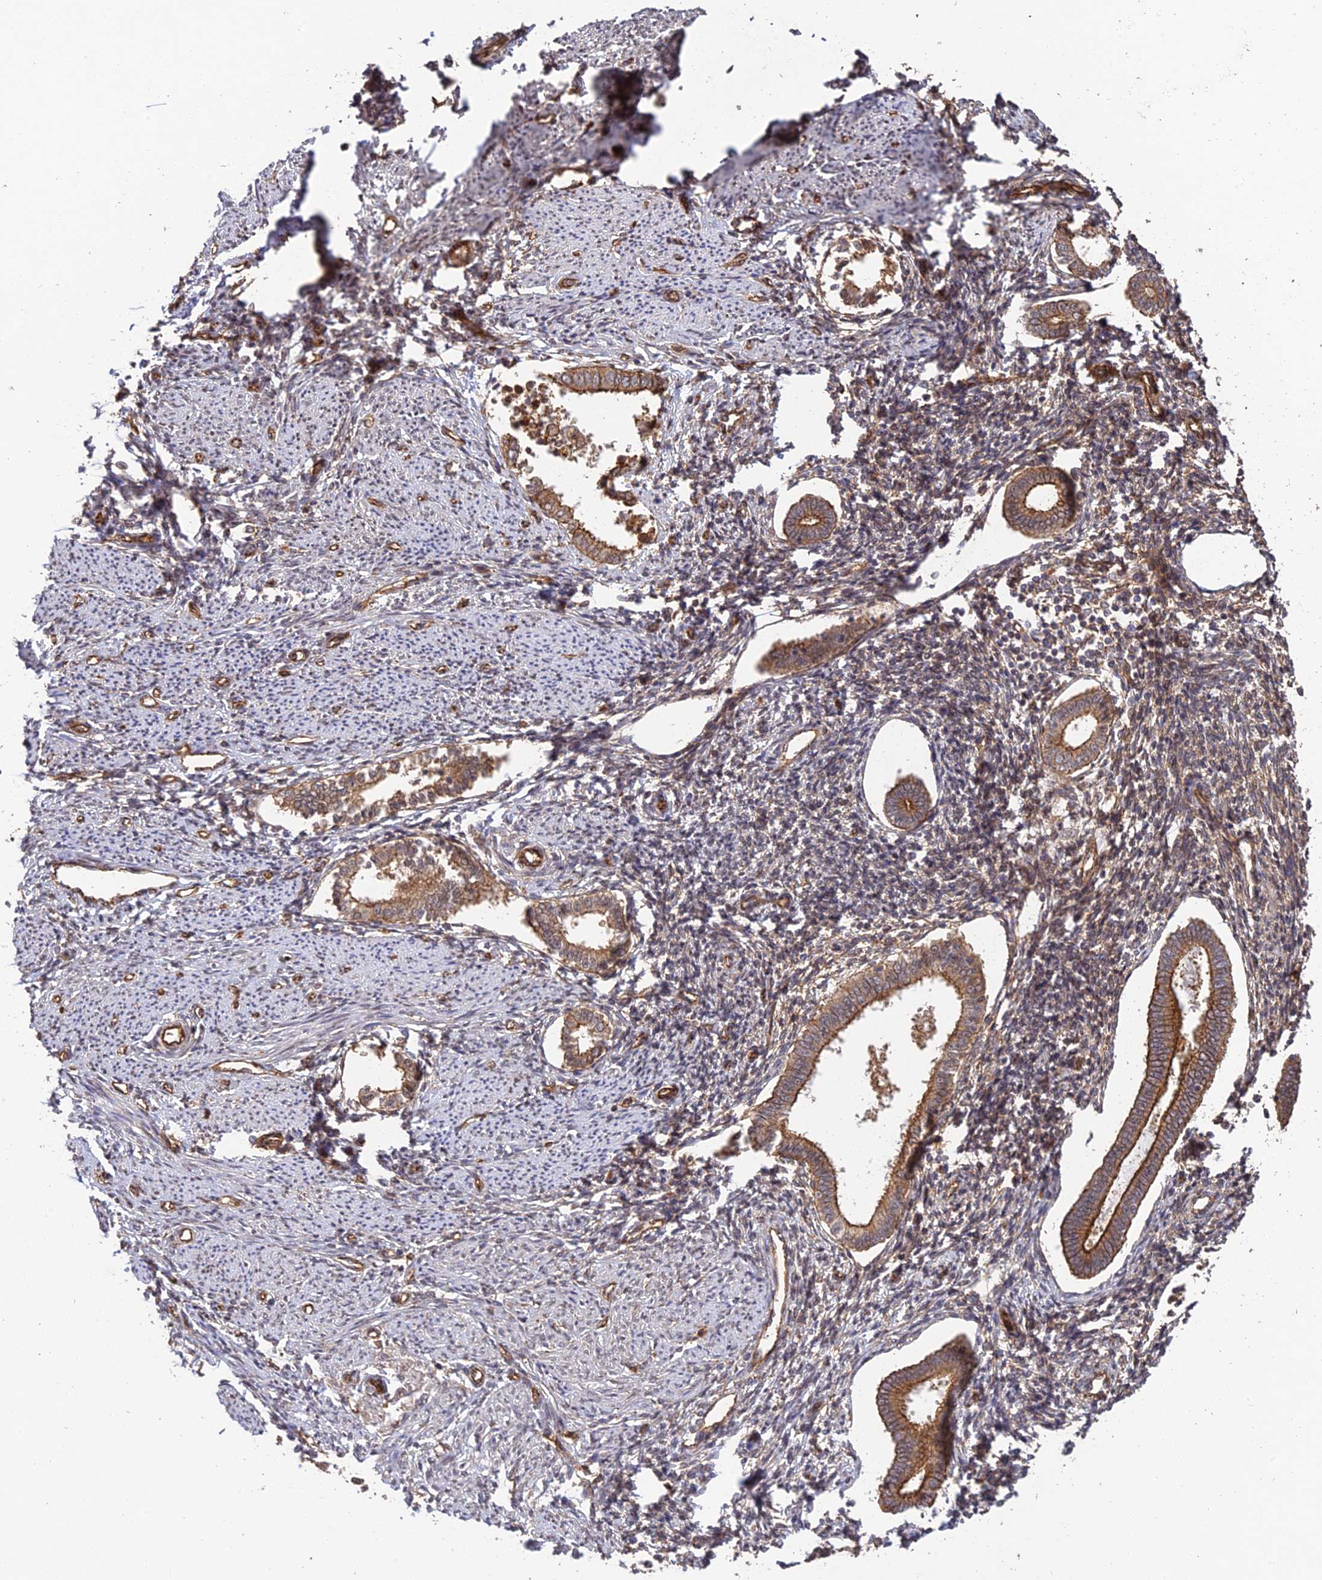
{"staining": {"intensity": "moderate", "quantity": ">75%", "location": "cytoplasmic/membranous"}, "tissue": "endometrium", "cell_type": "Cells in endometrial stroma", "image_type": "normal", "snomed": [{"axis": "morphology", "description": "Normal tissue, NOS"}, {"axis": "topography", "description": "Endometrium"}], "caption": "Protein expression analysis of benign human endometrium reveals moderate cytoplasmic/membranous positivity in approximately >75% of cells in endometrial stroma.", "gene": "HOMER2", "patient": {"sex": "female", "age": 56}}